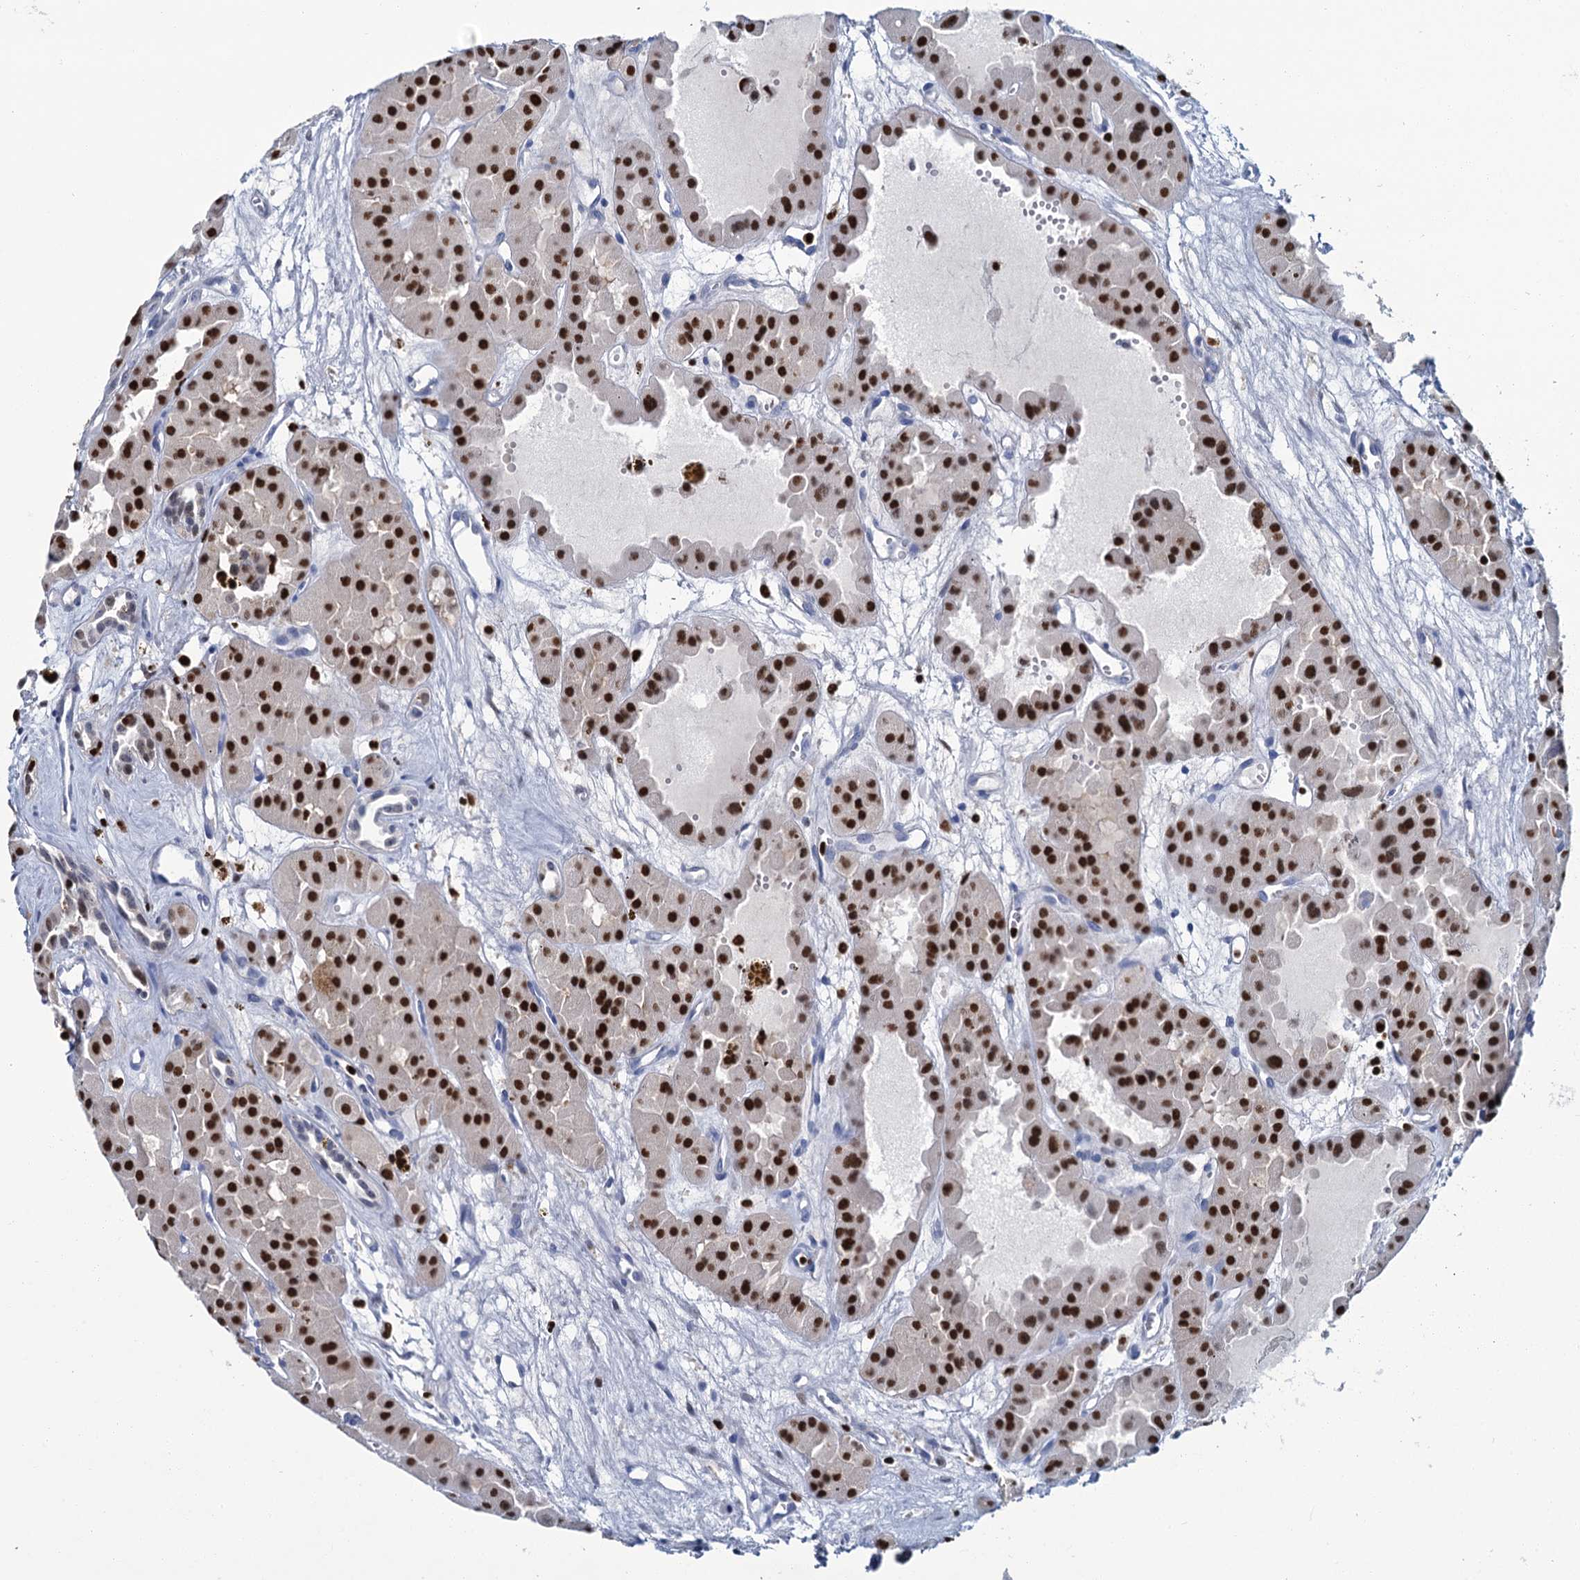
{"staining": {"intensity": "strong", "quantity": ">75%", "location": "nuclear"}, "tissue": "renal cancer", "cell_type": "Tumor cells", "image_type": "cancer", "snomed": [{"axis": "morphology", "description": "Carcinoma, NOS"}, {"axis": "topography", "description": "Kidney"}], "caption": "This image shows immunohistochemistry staining of renal carcinoma, with high strong nuclear expression in approximately >75% of tumor cells.", "gene": "CELF2", "patient": {"sex": "female", "age": 75}}